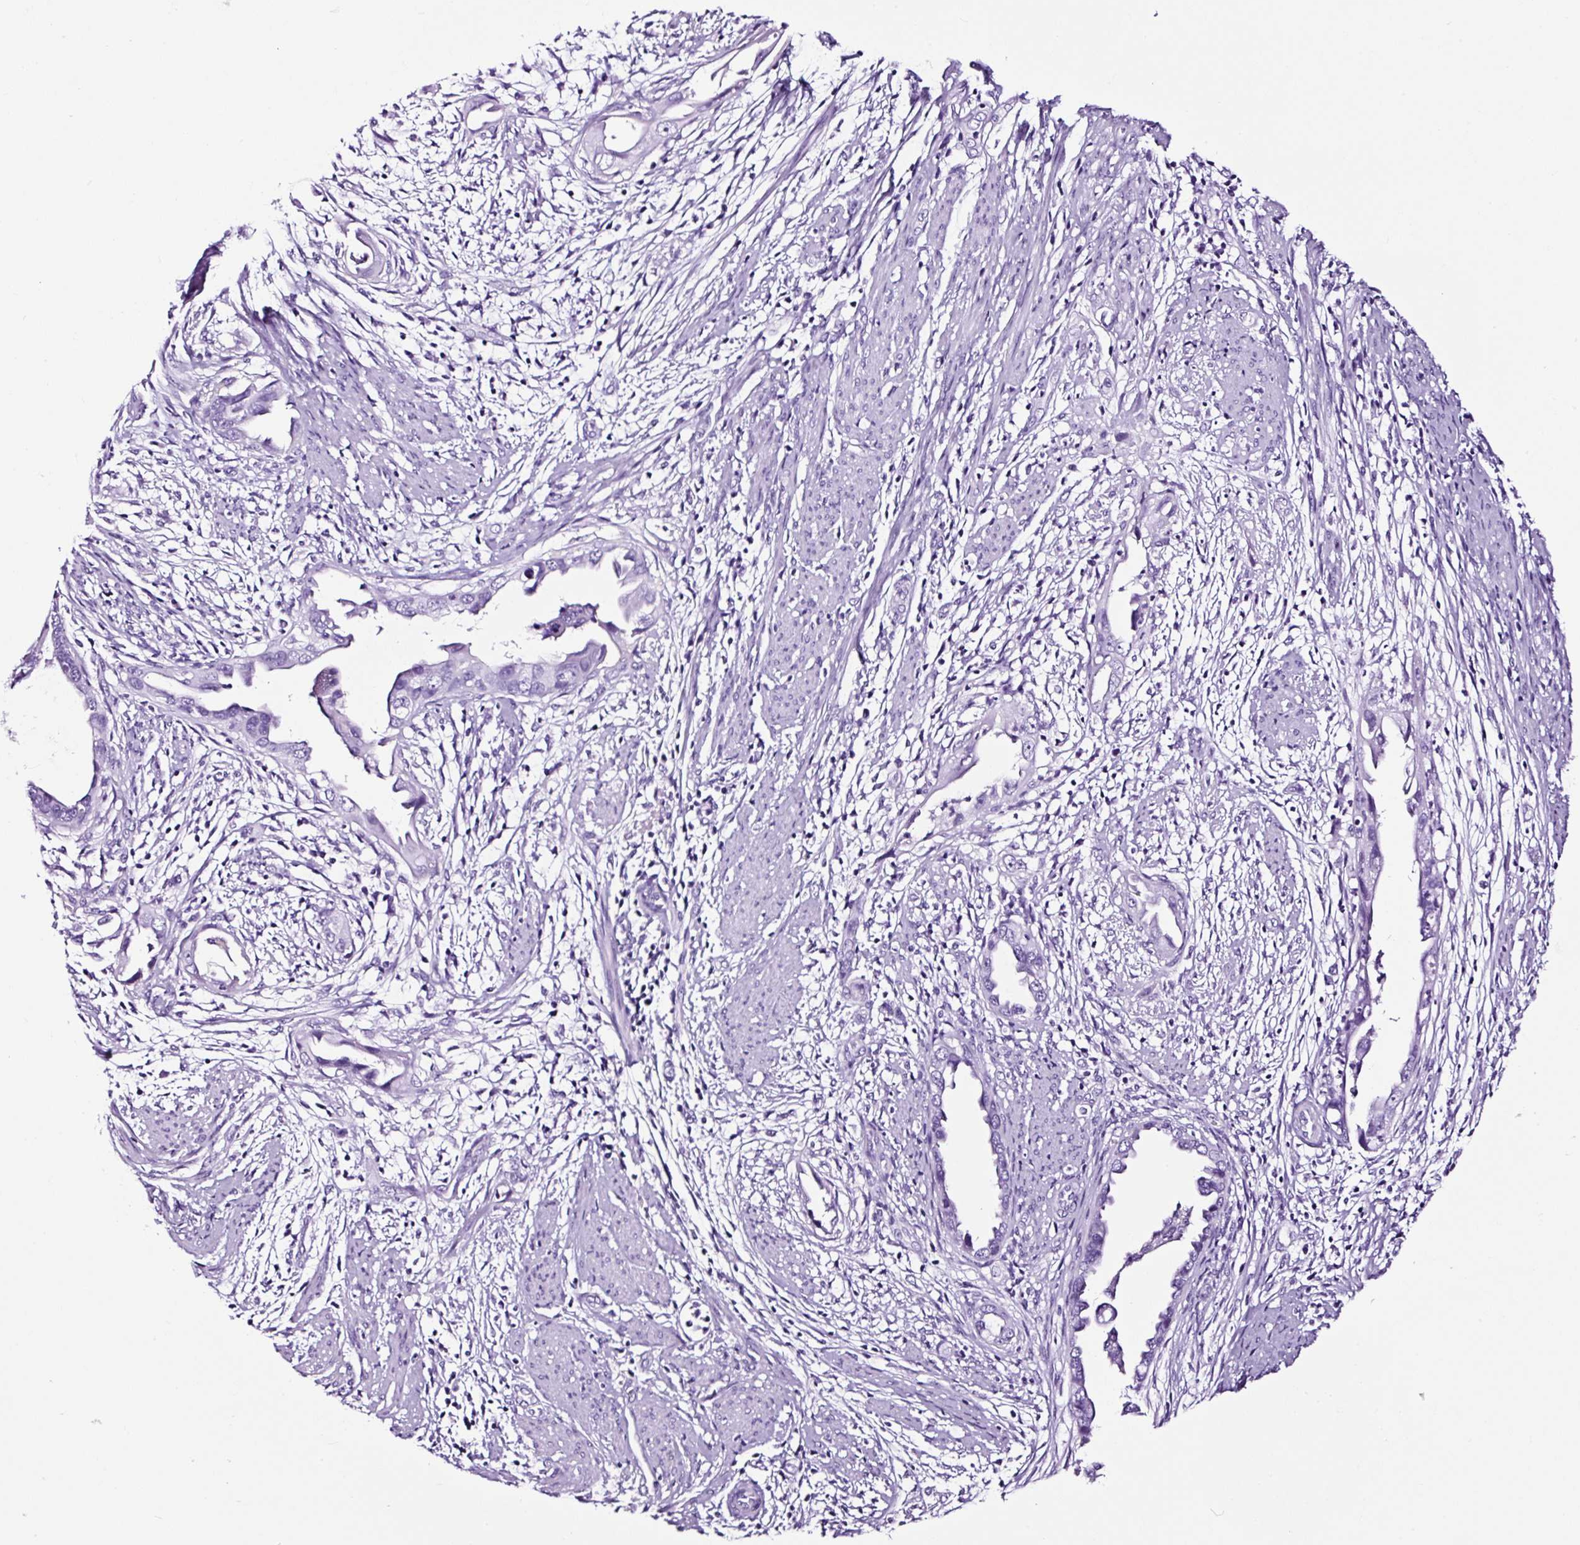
{"staining": {"intensity": "negative", "quantity": "none", "location": "none"}, "tissue": "endometrial cancer", "cell_type": "Tumor cells", "image_type": "cancer", "snomed": [{"axis": "morphology", "description": "Adenocarcinoma, NOS"}, {"axis": "topography", "description": "Endometrium"}], "caption": "High power microscopy image of an IHC histopathology image of adenocarcinoma (endometrial), revealing no significant expression in tumor cells.", "gene": "FBXL7", "patient": {"sex": "female", "age": 57}}